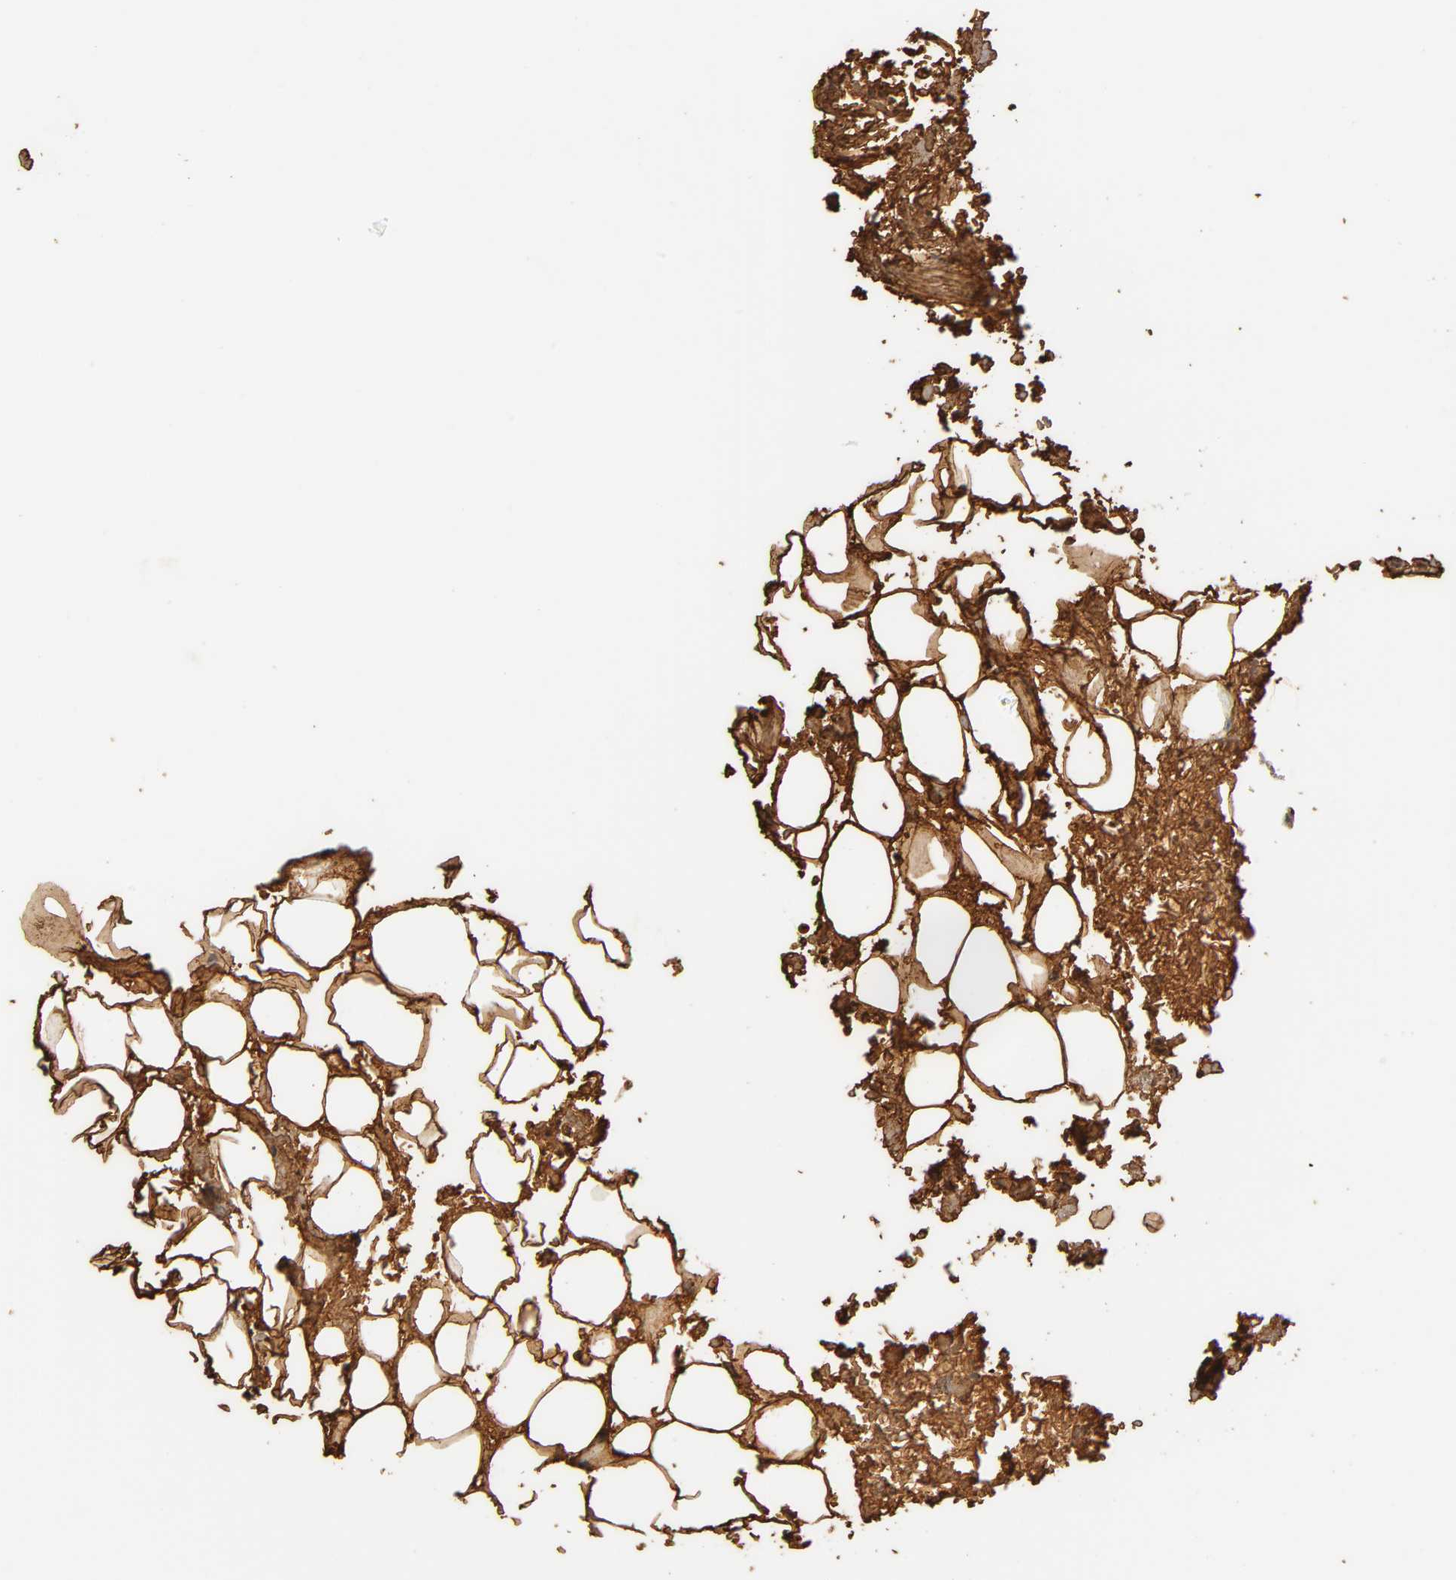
{"staining": {"intensity": "strong", "quantity": ">75%", "location": "cytoplasmic/membranous"}, "tissue": "parathyroid gland", "cell_type": "Glandular cells", "image_type": "normal", "snomed": [{"axis": "morphology", "description": "Normal tissue, NOS"}, {"axis": "topography", "description": "Parathyroid gland"}], "caption": "Immunohistochemistry (IHC) histopathology image of normal parathyroid gland stained for a protein (brown), which shows high levels of strong cytoplasmic/membranous staining in approximately >75% of glandular cells.", "gene": "PKN1", "patient": {"sex": "female", "age": 60}}